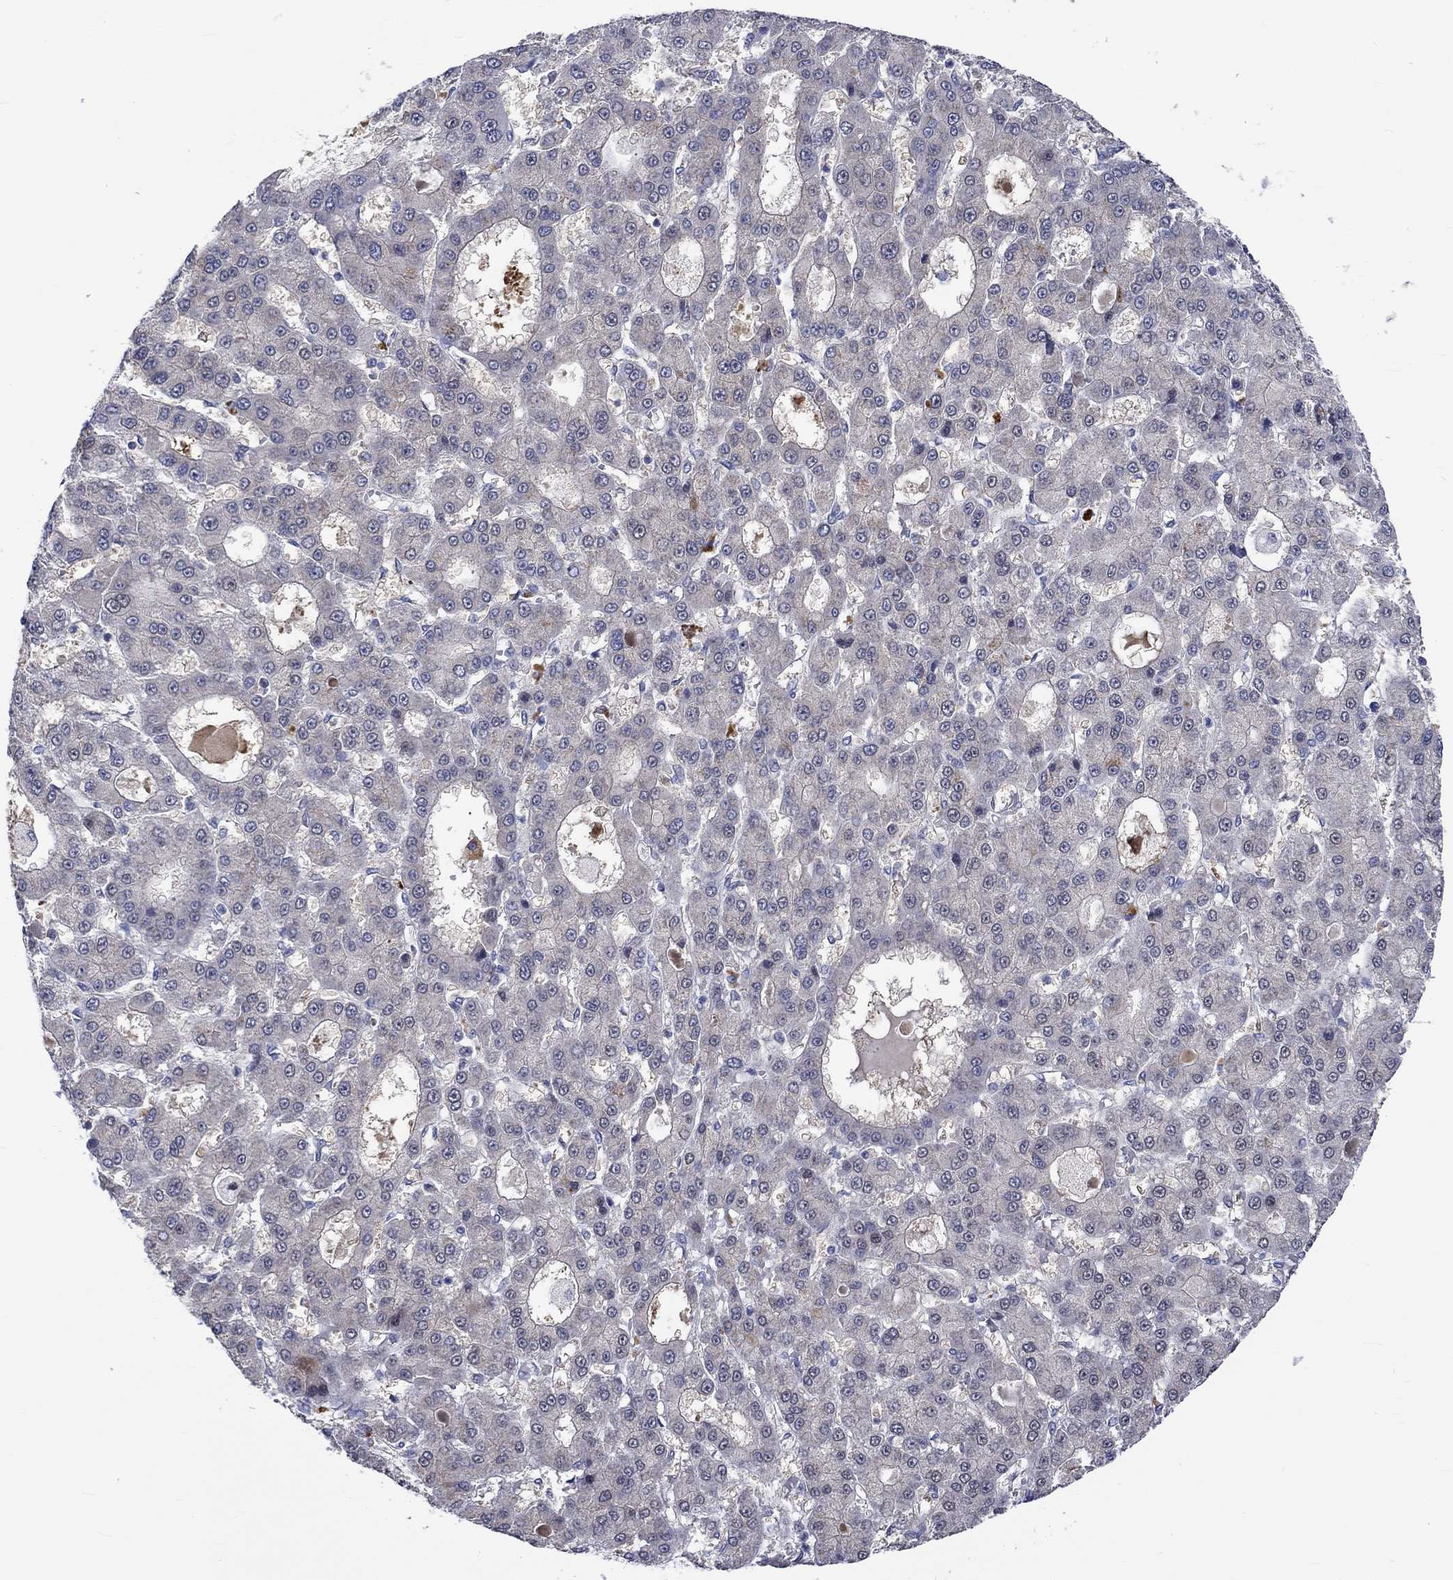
{"staining": {"intensity": "negative", "quantity": "none", "location": "none"}, "tissue": "liver cancer", "cell_type": "Tumor cells", "image_type": "cancer", "snomed": [{"axis": "morphology", "description": "Carcinoma, Hepatocellular, NOS"}, {"axis": "topography", "description": "Liver"}], "caption": "Liver cancer stained for a protein using immunohistochemistry (IHC) shows no positivity tumor cells.", "gene": "E2F8", "patient": {"sex": "male", "age": 70}}